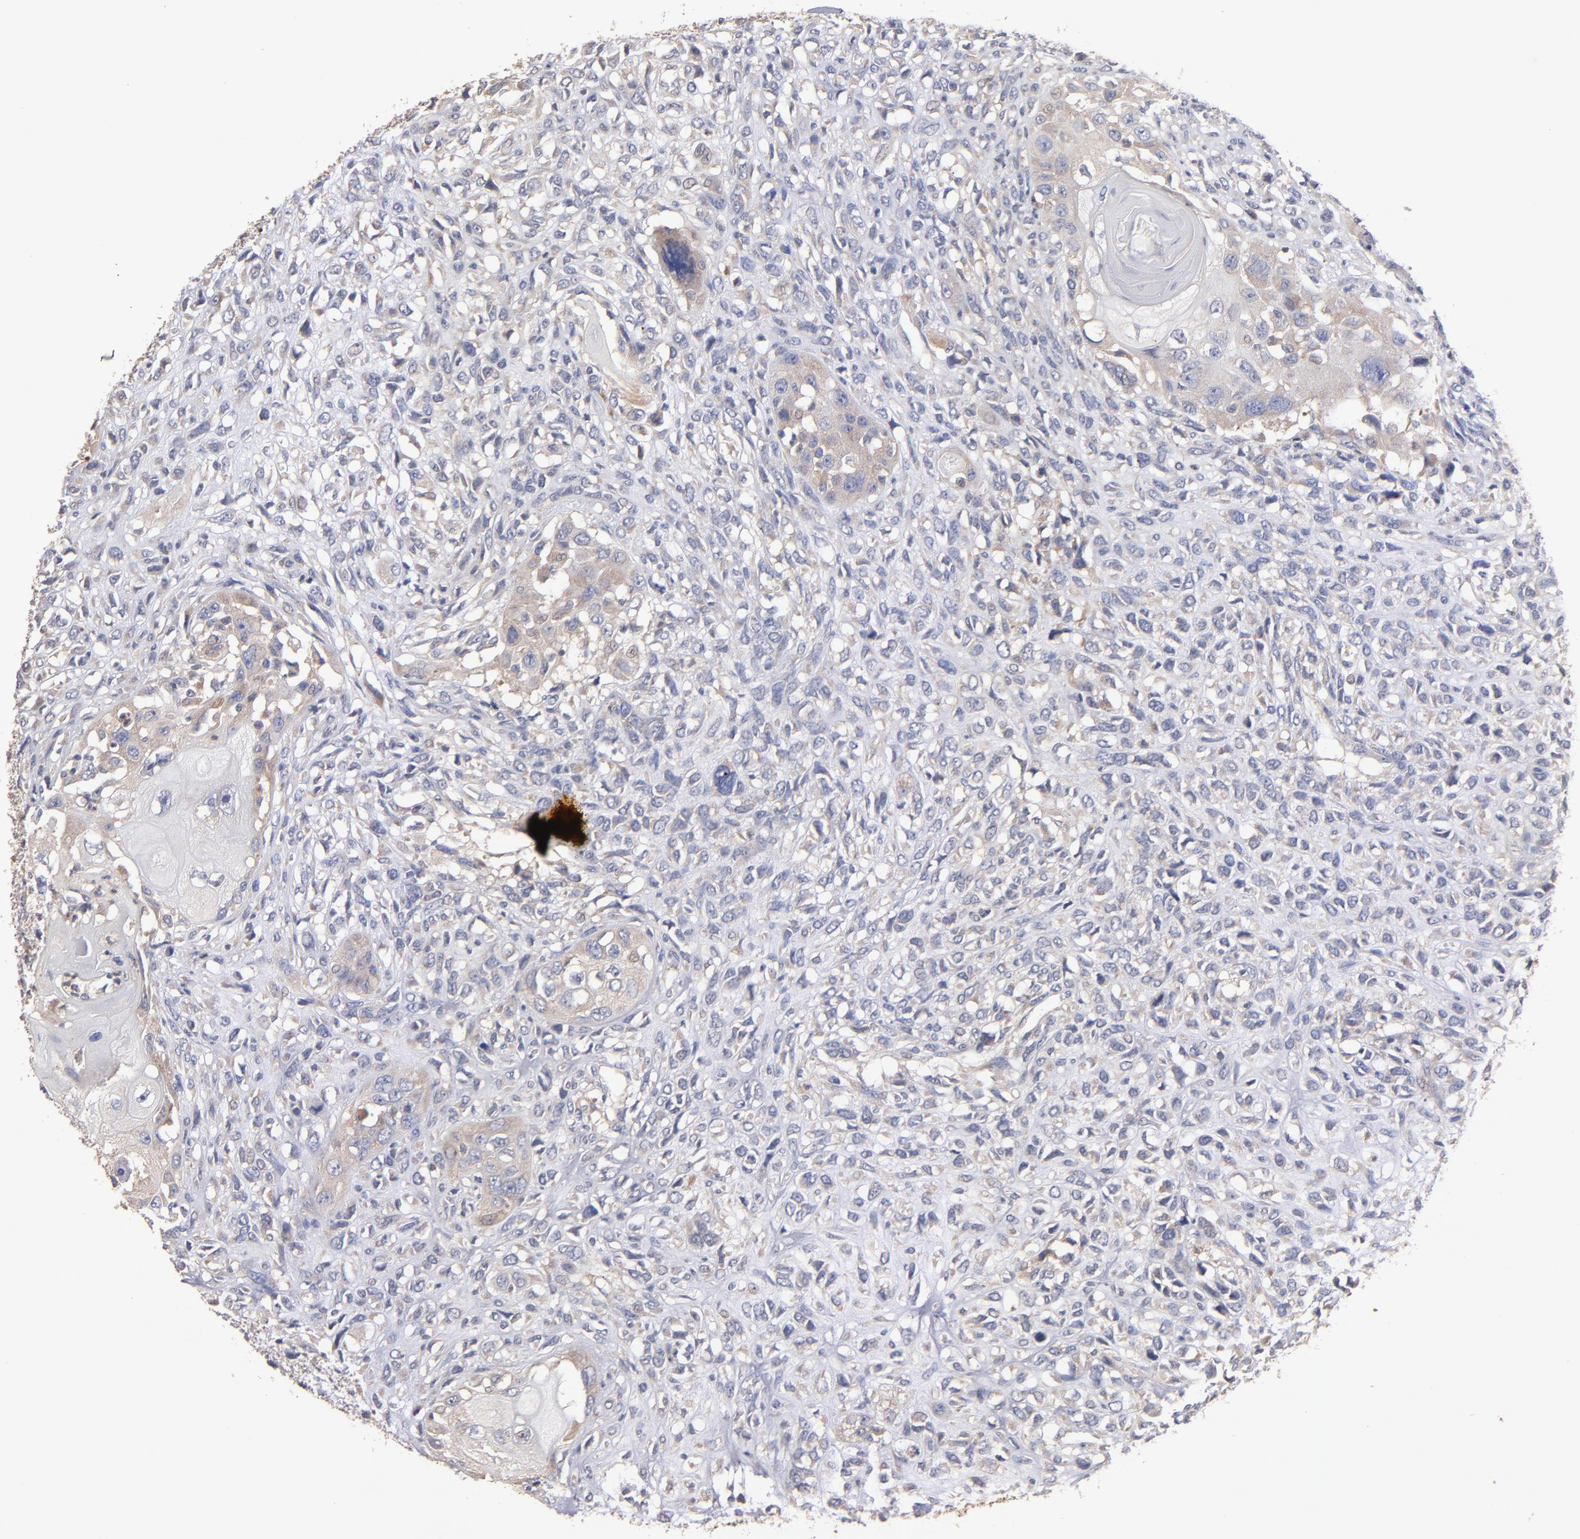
{"staining": {"intensity": "weak", "quantity": ">75%", "location": "cytoplasmic/membranous"}, "tissue": "head and neck cancer", "cell_type": "Tumor cells", "image_type": "cancer", "snomed": [{"axis": "morphology", "description": "Neoplasm, malignant, NOS"}, {"axis": "topography", "description": "Salivary gland"}, {"axis": "topography", "description": "Head-Neck"}], "caption": "Immunohistochemical staining of head and neck neoplasm (malignant) demonstrates low levels of weak cytoplasmic/membranous protein staining in approximately >75% of tumor cells.", "gene": "DACT1", "patient": {"sex": "male", "age": 43}}